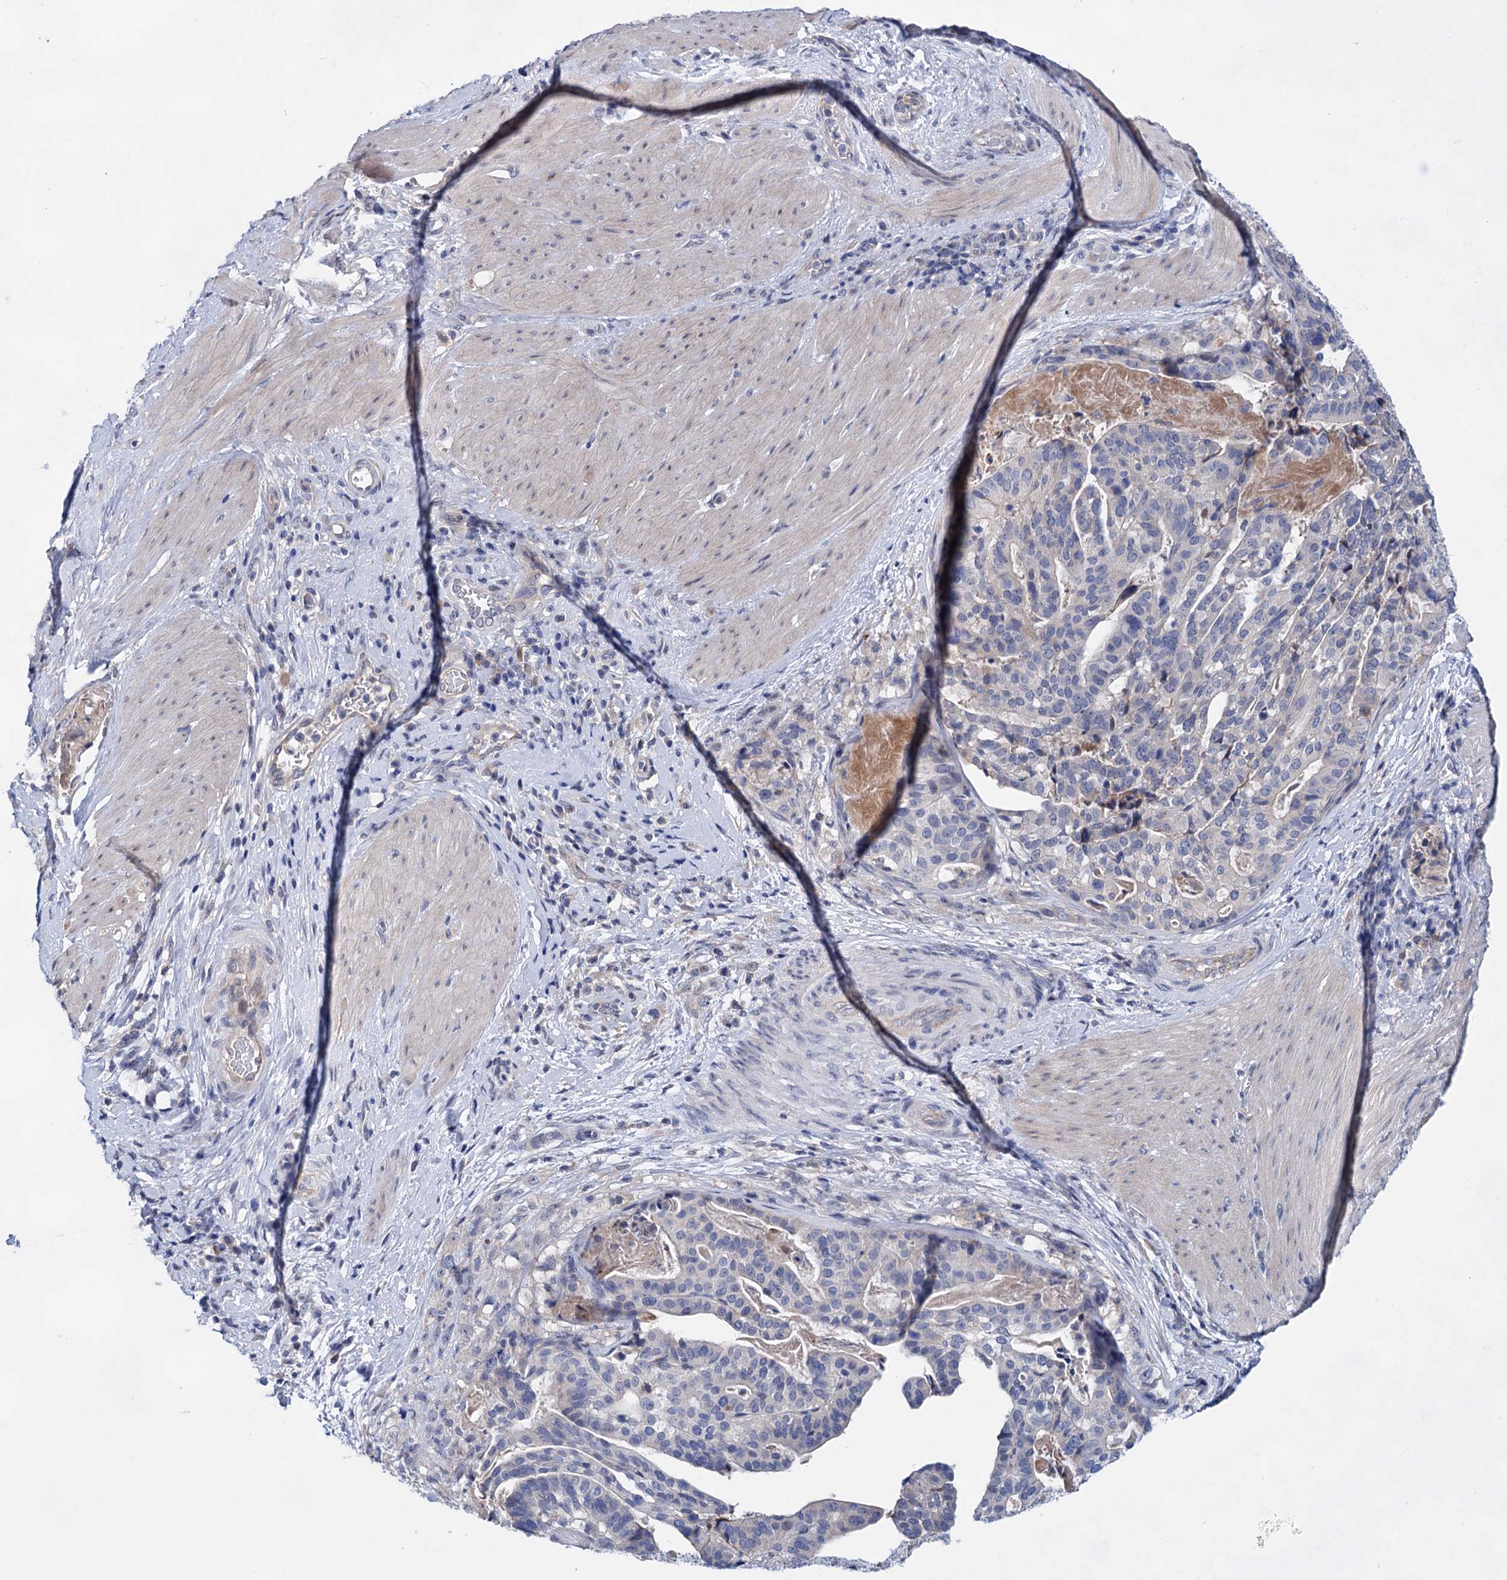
{"staining": {"intensity": "negative", "quantity": "none", "location": "none"}, "tissue": "stomach cancer", "cell_type": "Tumor cells", "image_type": "cancer", "snomed": [{"axis": "morphology", "description": "Adenocarcinoma, NOS"}, {"axis": "topography", "description": "Stomach"}], "caption": "Immunohistochemistry (IHC) of stomach cancer reveals no expression in tumor cells.", "gene": "MORN3", "patient": {"sex": "male", "age": 48}}